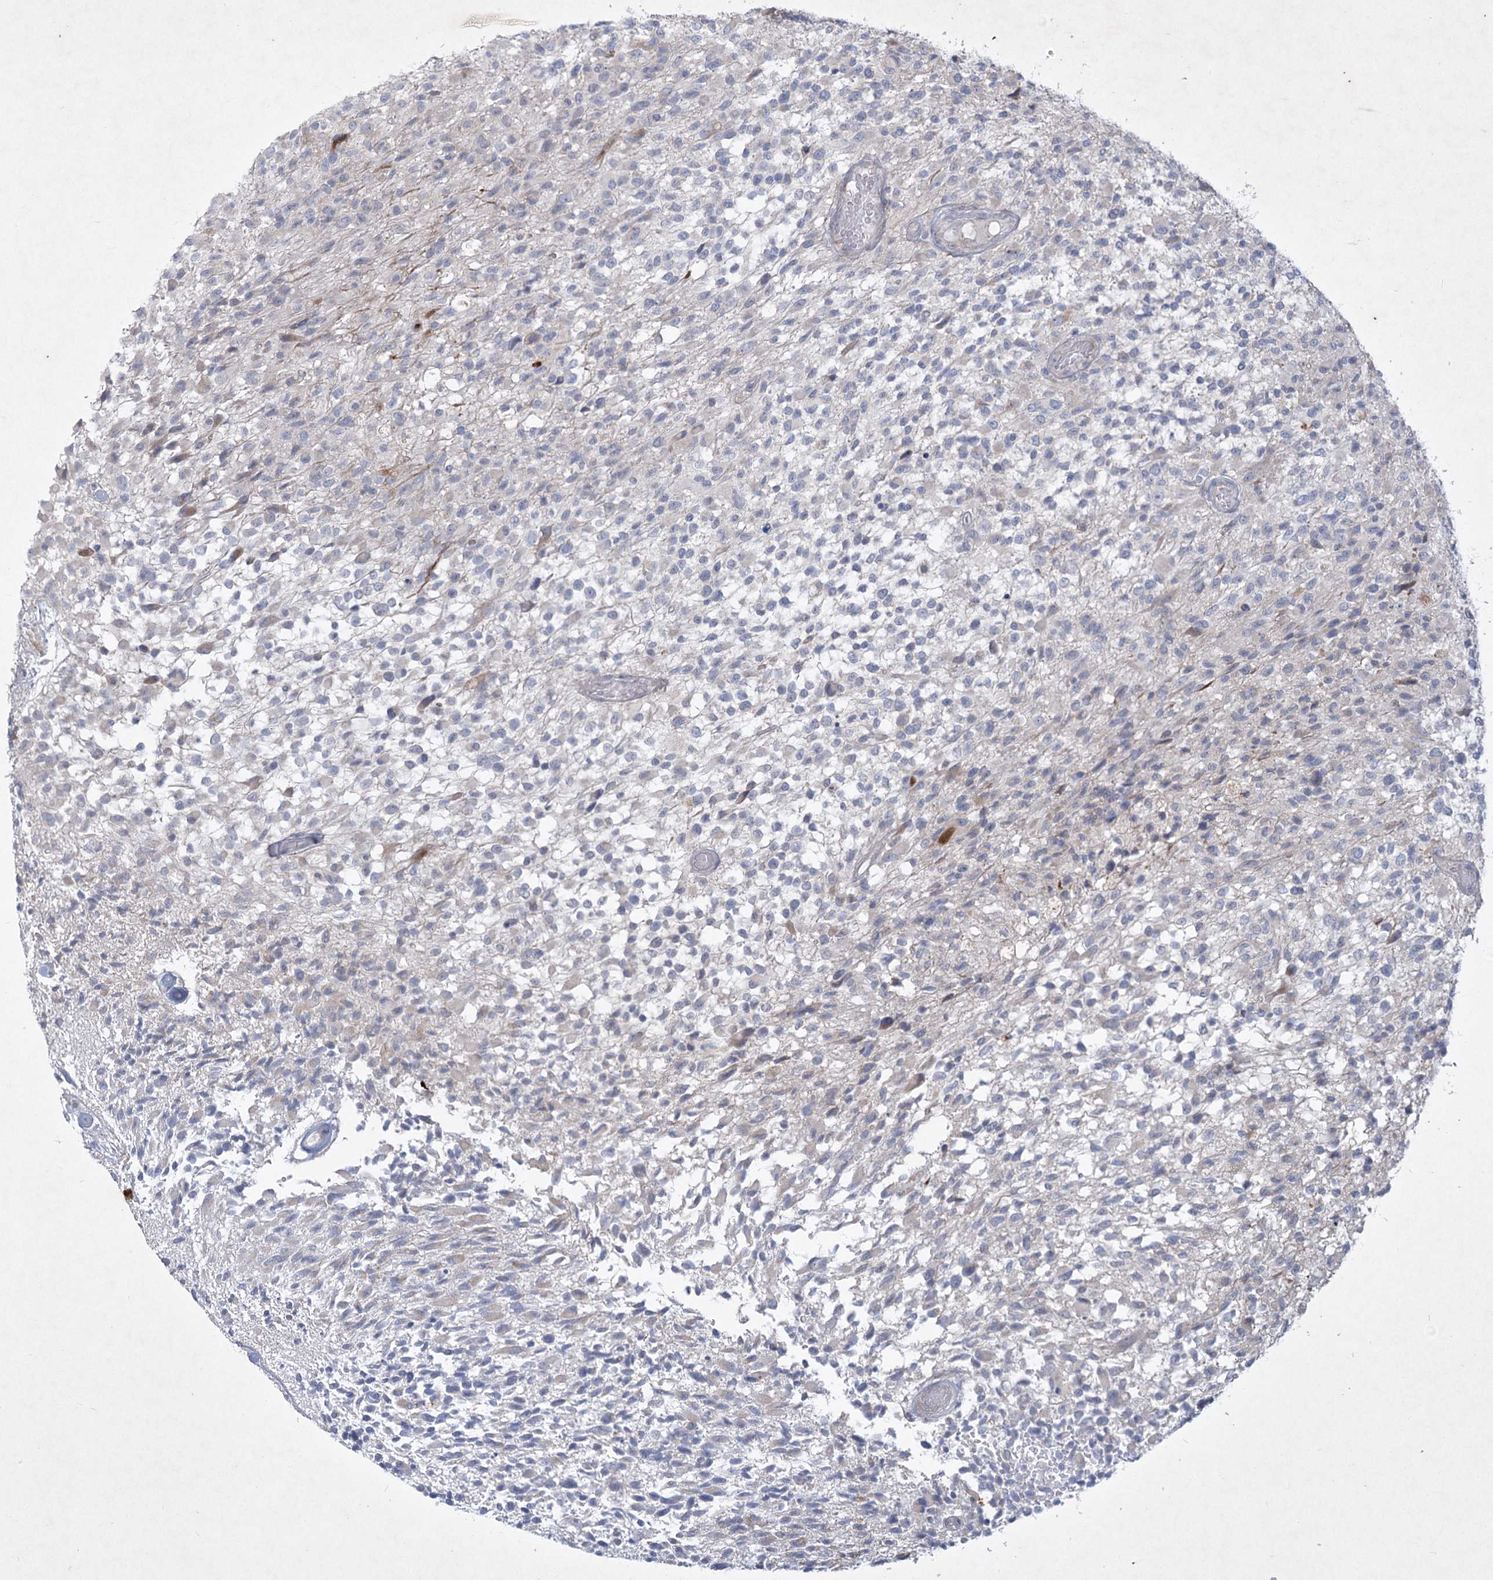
{"staining": {"intensity": "negative", "quantity": "none", "location": "none"}, "tissue": "glioma", "cell_type": "Tumor cells", "image_type": "cancer", "snomed": [{"axis": "morphology", "description": "Glioma, malignant, High grade"}, {"axis": "morphology", "description": "Glioblastoma, NOS"}, {"axis": "topography", "description": "Brain"}], "caption": "This is an IHC photomicrograph of malignant high-grade glioma. There is no positivity in tumor cells.", "gene": "PLA2G12A", "patient": {"sex": "male", "age": 60}}